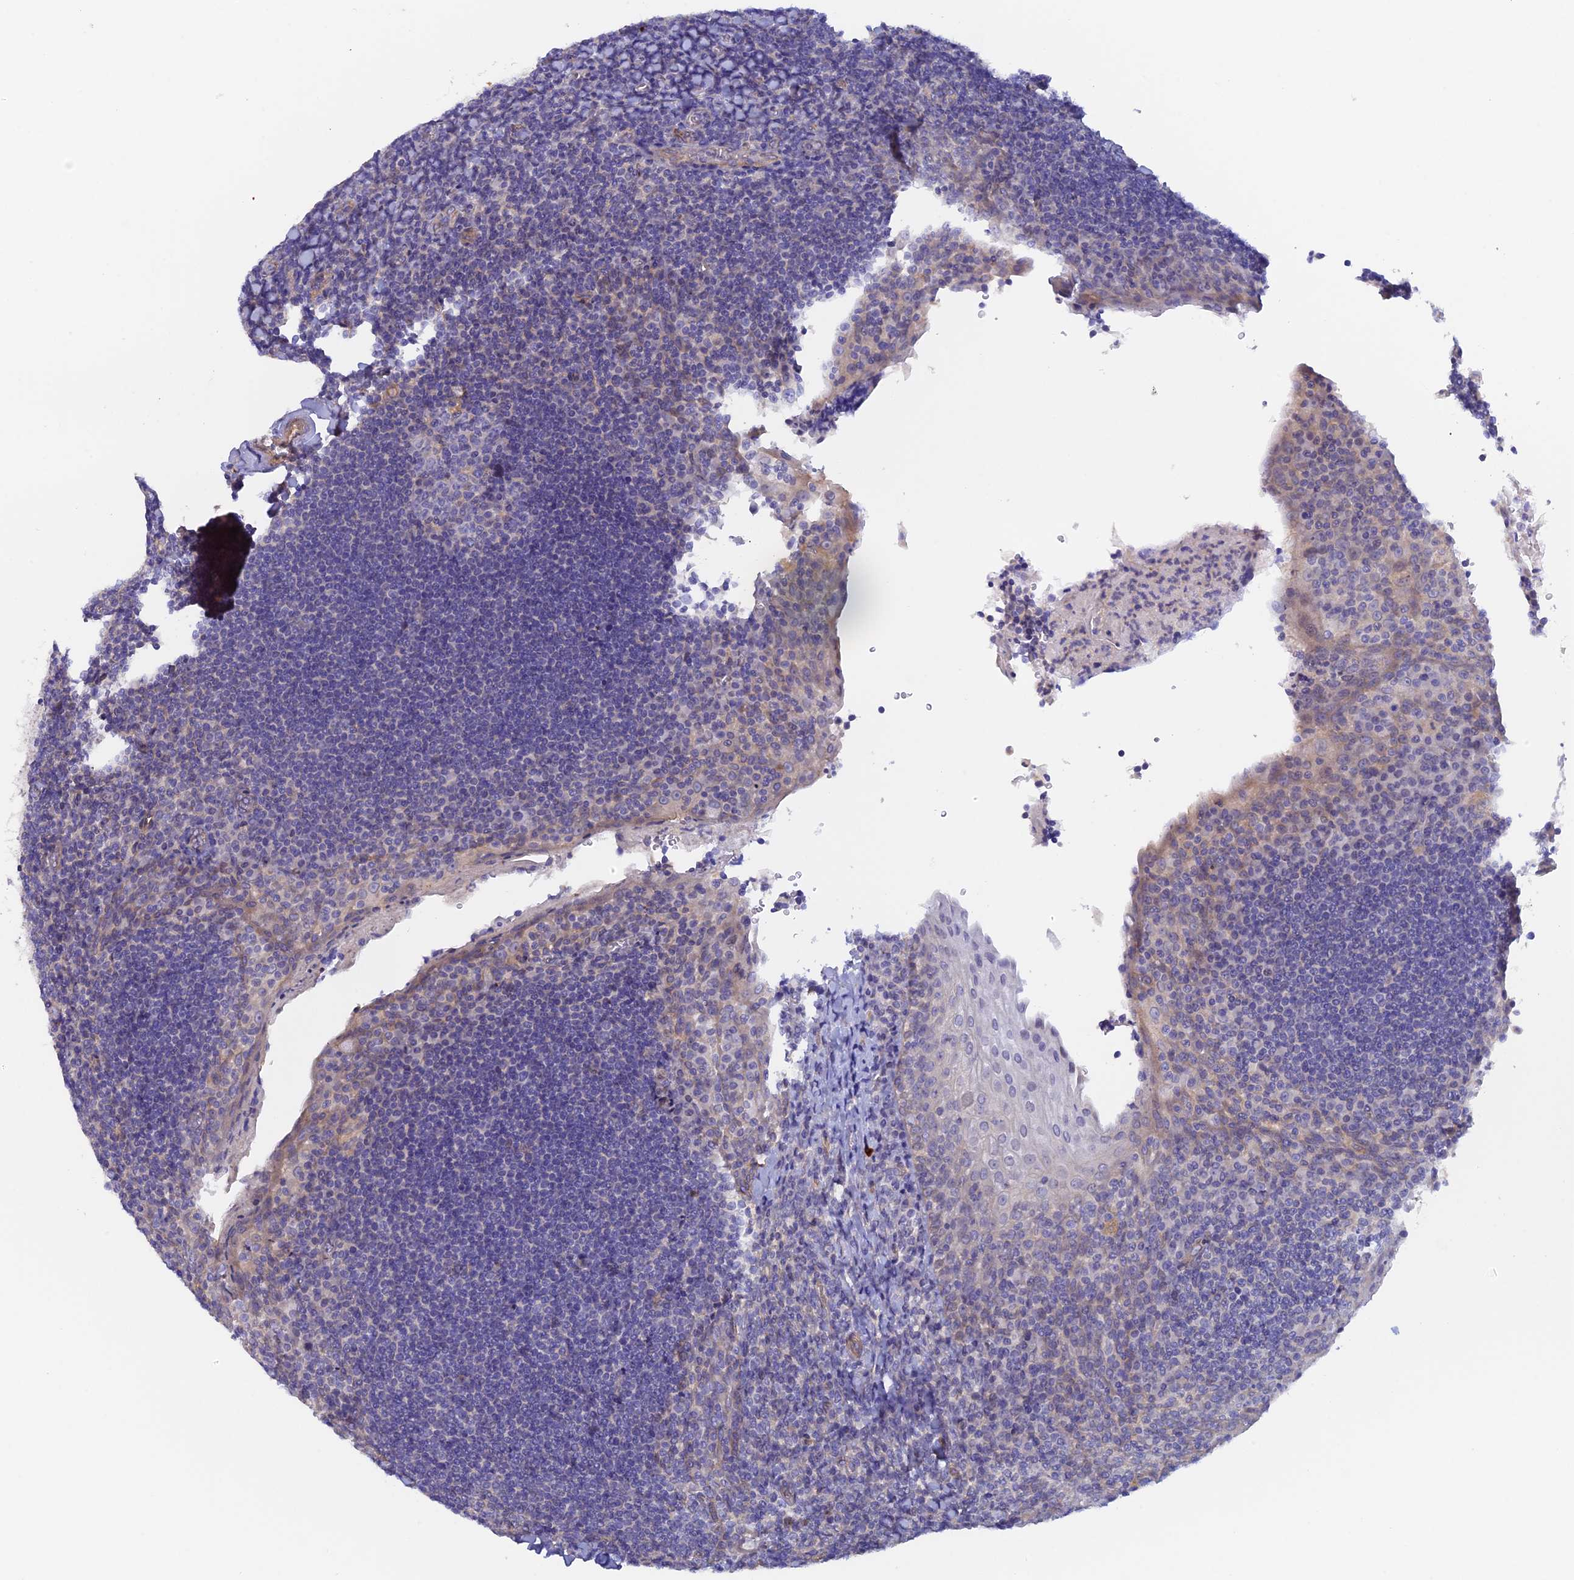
{"staining": {"intensity": "negative", "quantity": "none", "location": "none"}, "tissue": "tonsil", "cell_type": "Germinal center cells", "image_type": "normal", "snomed": [{"axis": "morphology", "description": "Normal tissue, NOS"}, {"axis": "topography", "description": "Tonsil"}], "caption": "An IHC histopathology image of unremarkable tonsil is shown. There is no staining in germinal center cells of tonsil. Brightfield microscopy of immunohistochemistry stained with DAB (brown) and hematoxylin (blue), captured at high magnification.", "gene": "FZR1", "patient": {"sex": "male", "age": 27}}